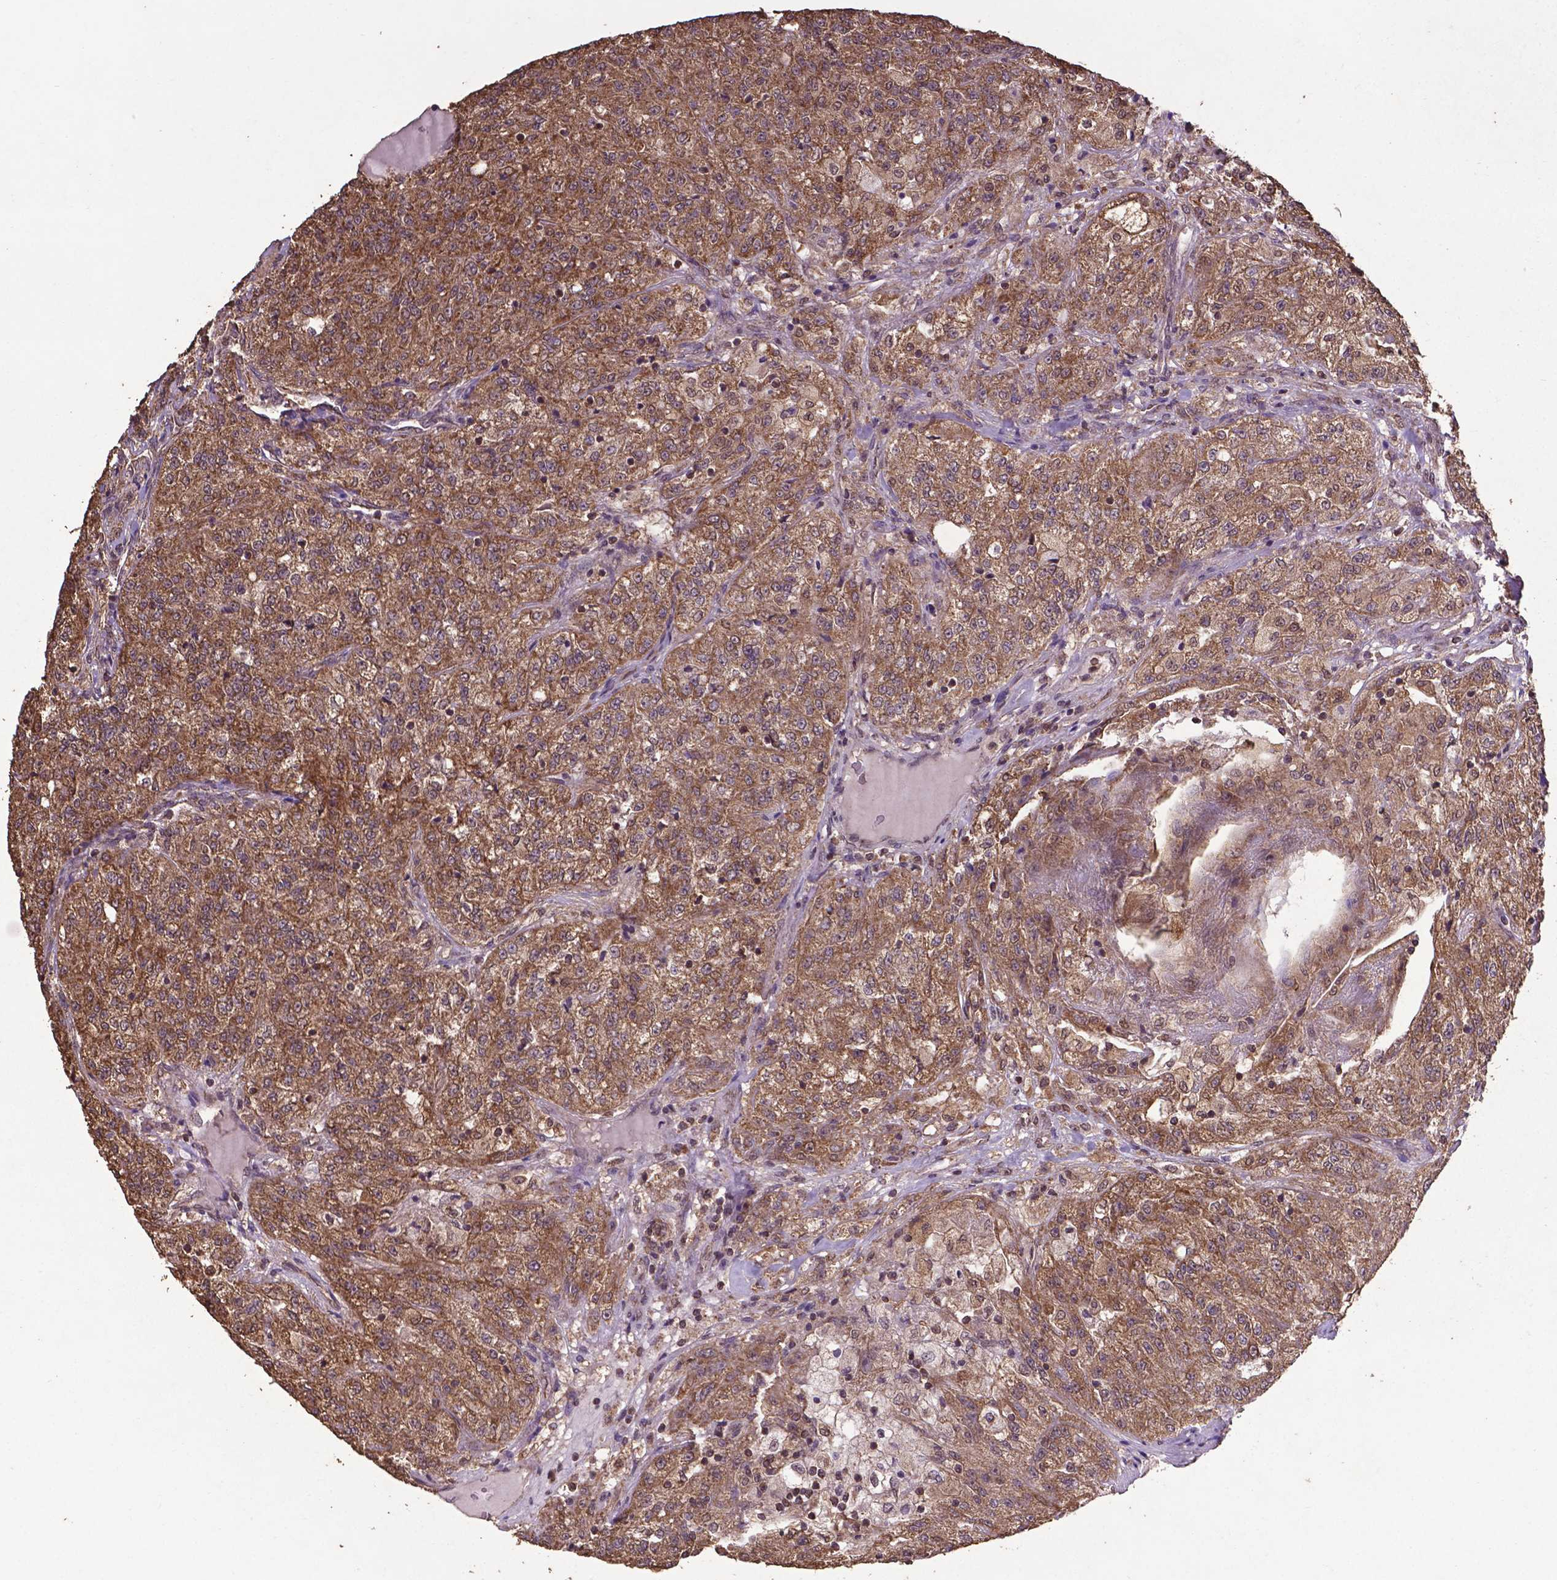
{"staining": {"intensity": "moderate", "quantity": ">75%", "location": "cytoplasmic/membranous,nuclear"}, "tissue": "renal cancer", "cell_type": "Tumor cells", "image_type": "cancer", "snomed": [{"axis": "morphology", "description": "Adenocarcinoma, NOS"}, {"axis": "topography", "description": "Kidney"}], "caption": "Adenocarcinoma (renal) stained with a brown dye exhibits moderate cytoplasmic/membranous and nuclear positive expression in about >75% of tumor cells.", "gene": "DCAF1", "patient": {"sex": "female", "age": 63}}